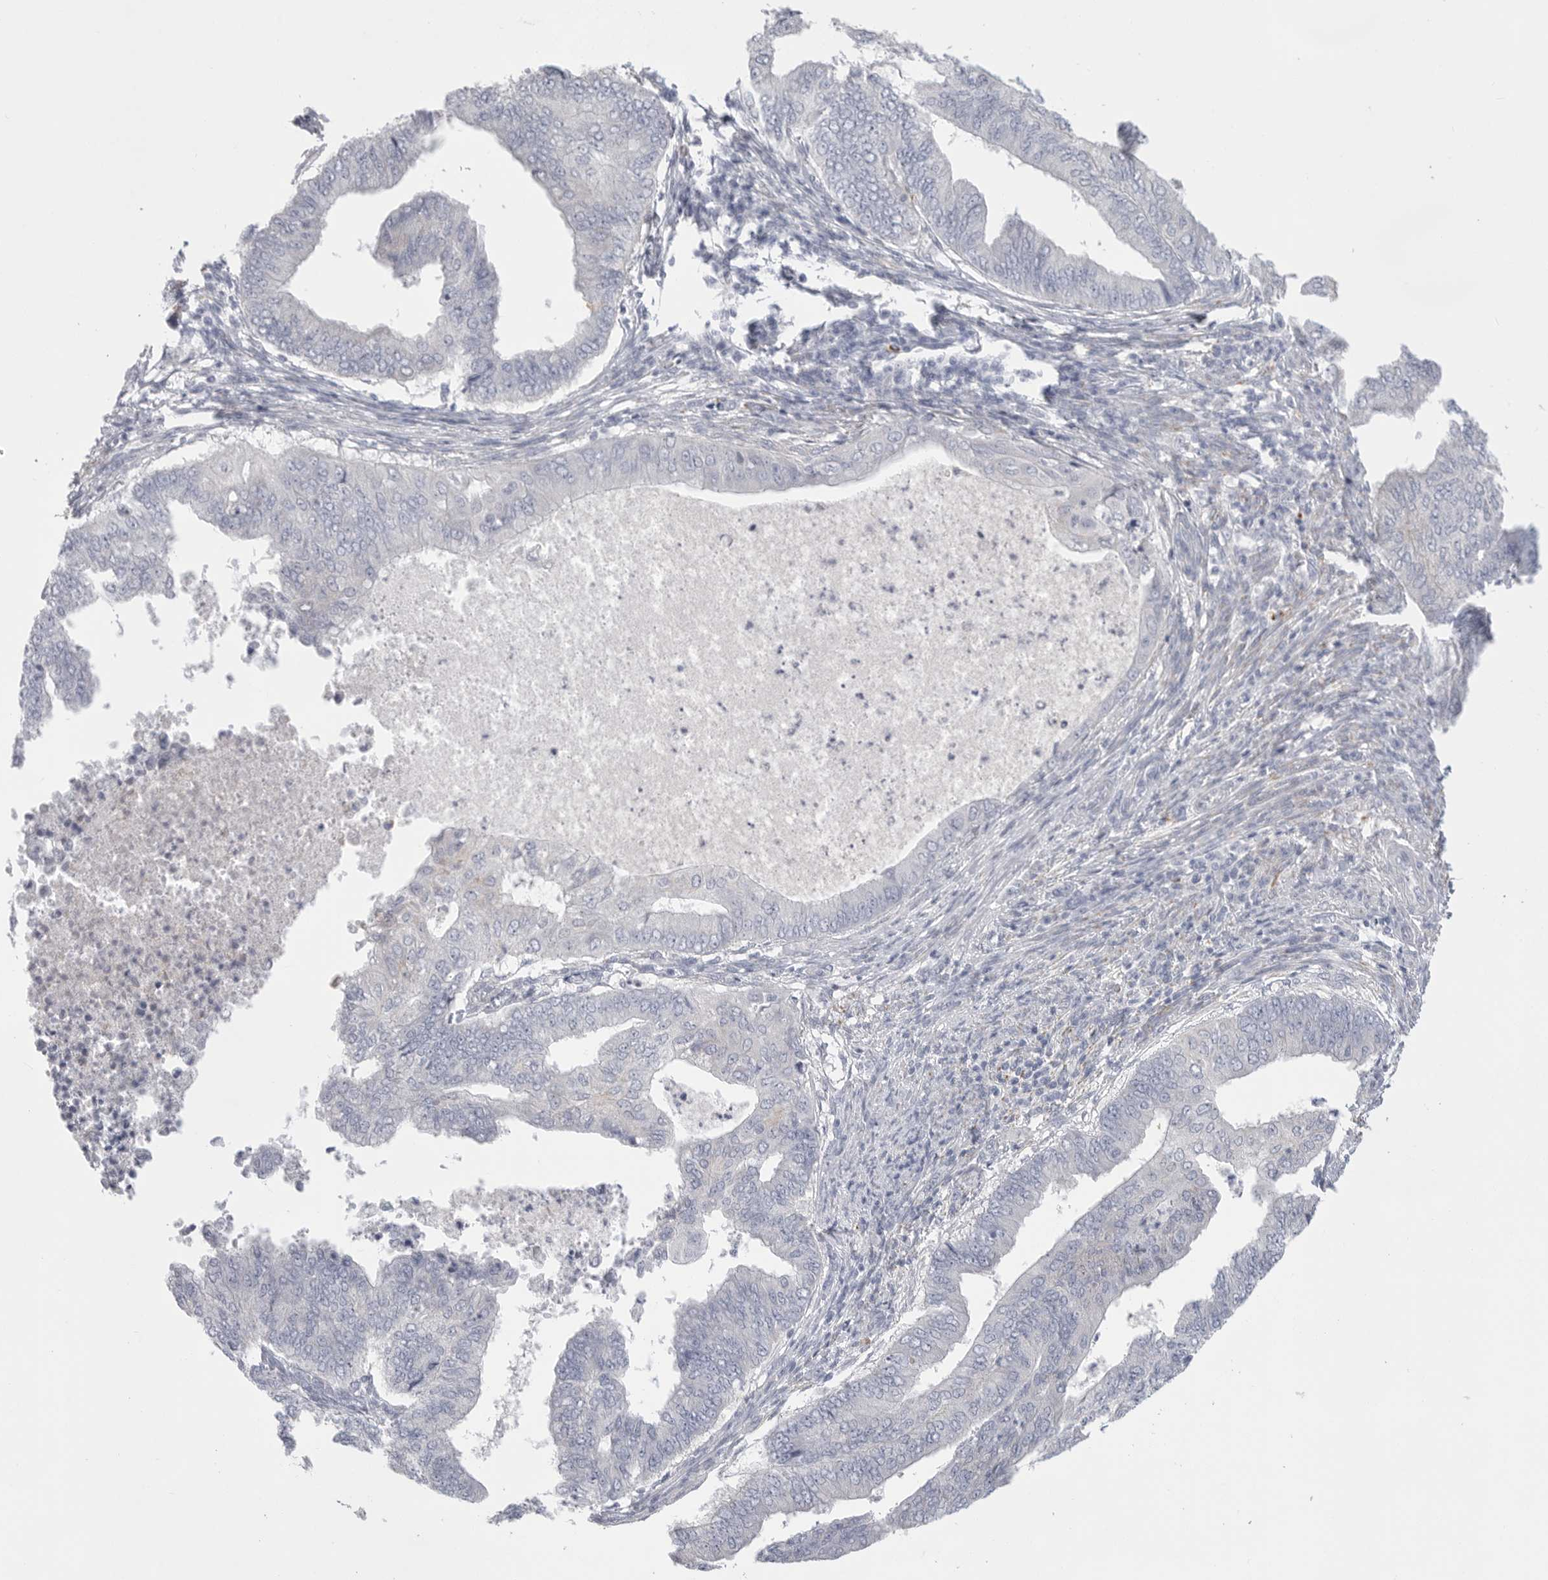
{"staining": {"intensity": "negative", "quantity": "none", "location": "none"}, "tissue": "endometrial cancer", "cell_type": "Tumor cells", "image_type": "cancer", "snomed": [{"axis": "morphology", "description": "Polyp, NOS"}, {"axis": "morphology", "description": "Adenocarcinoma, NOS"}, {"axis": "morphology", "description": "Adenoma, NOS"}, {"axis": "topography", "description": "Endometrium"}], "caption": "Human adenocarcinoma (endometrial) stained for a protein using IHC demonstrates no expression in tumor cells.", "gene": "ELP3", "patient": {"sex": "female", "age": 79}}